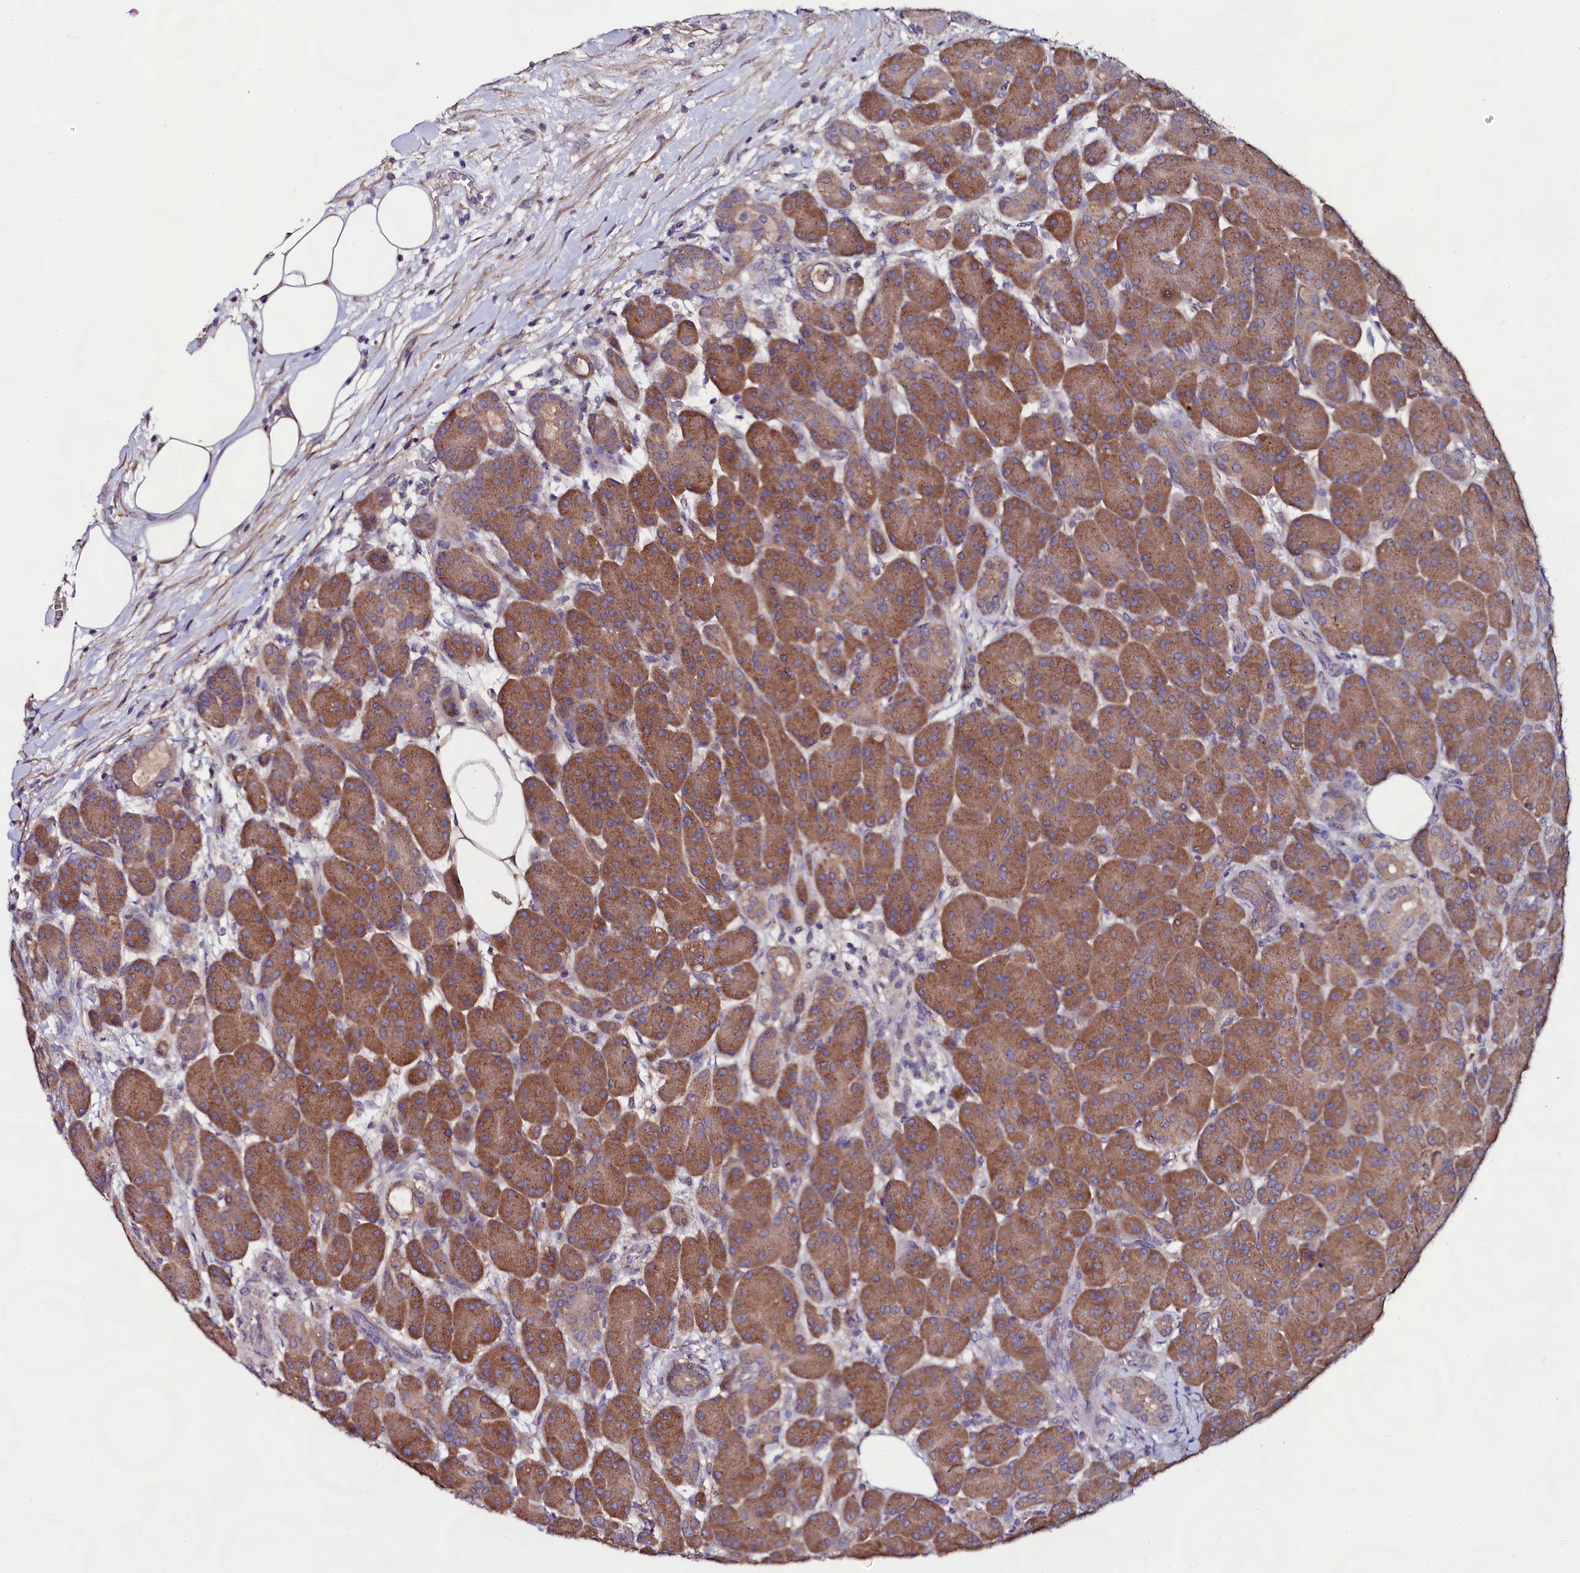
{"staining": {"intensity": "moderate", "quantity": ">75%", "location": "cytoplasmic/membranous"}, "tissue": "pancreas", "cell_type": "Exocrine glandular cells", "image_type": "normal", "snomed": [{"axis": "morphology", "description": "Normal tissue, NOS"}, {"axis": "topography", "description": "Pancreas"}], "caption": "A high-resolution photomicrograph shows IHC staining of unremarkable pancreas, which shows moderate cytoplasmic/membranous positivity in approximately >75% of exocrine glandular cells. (DAB (3,3'-diaminobenzidine) IHC with brightfield microscopy, high magnification).", "gene": "USPL1", "patient": {"sex": "male", "age": 63}}